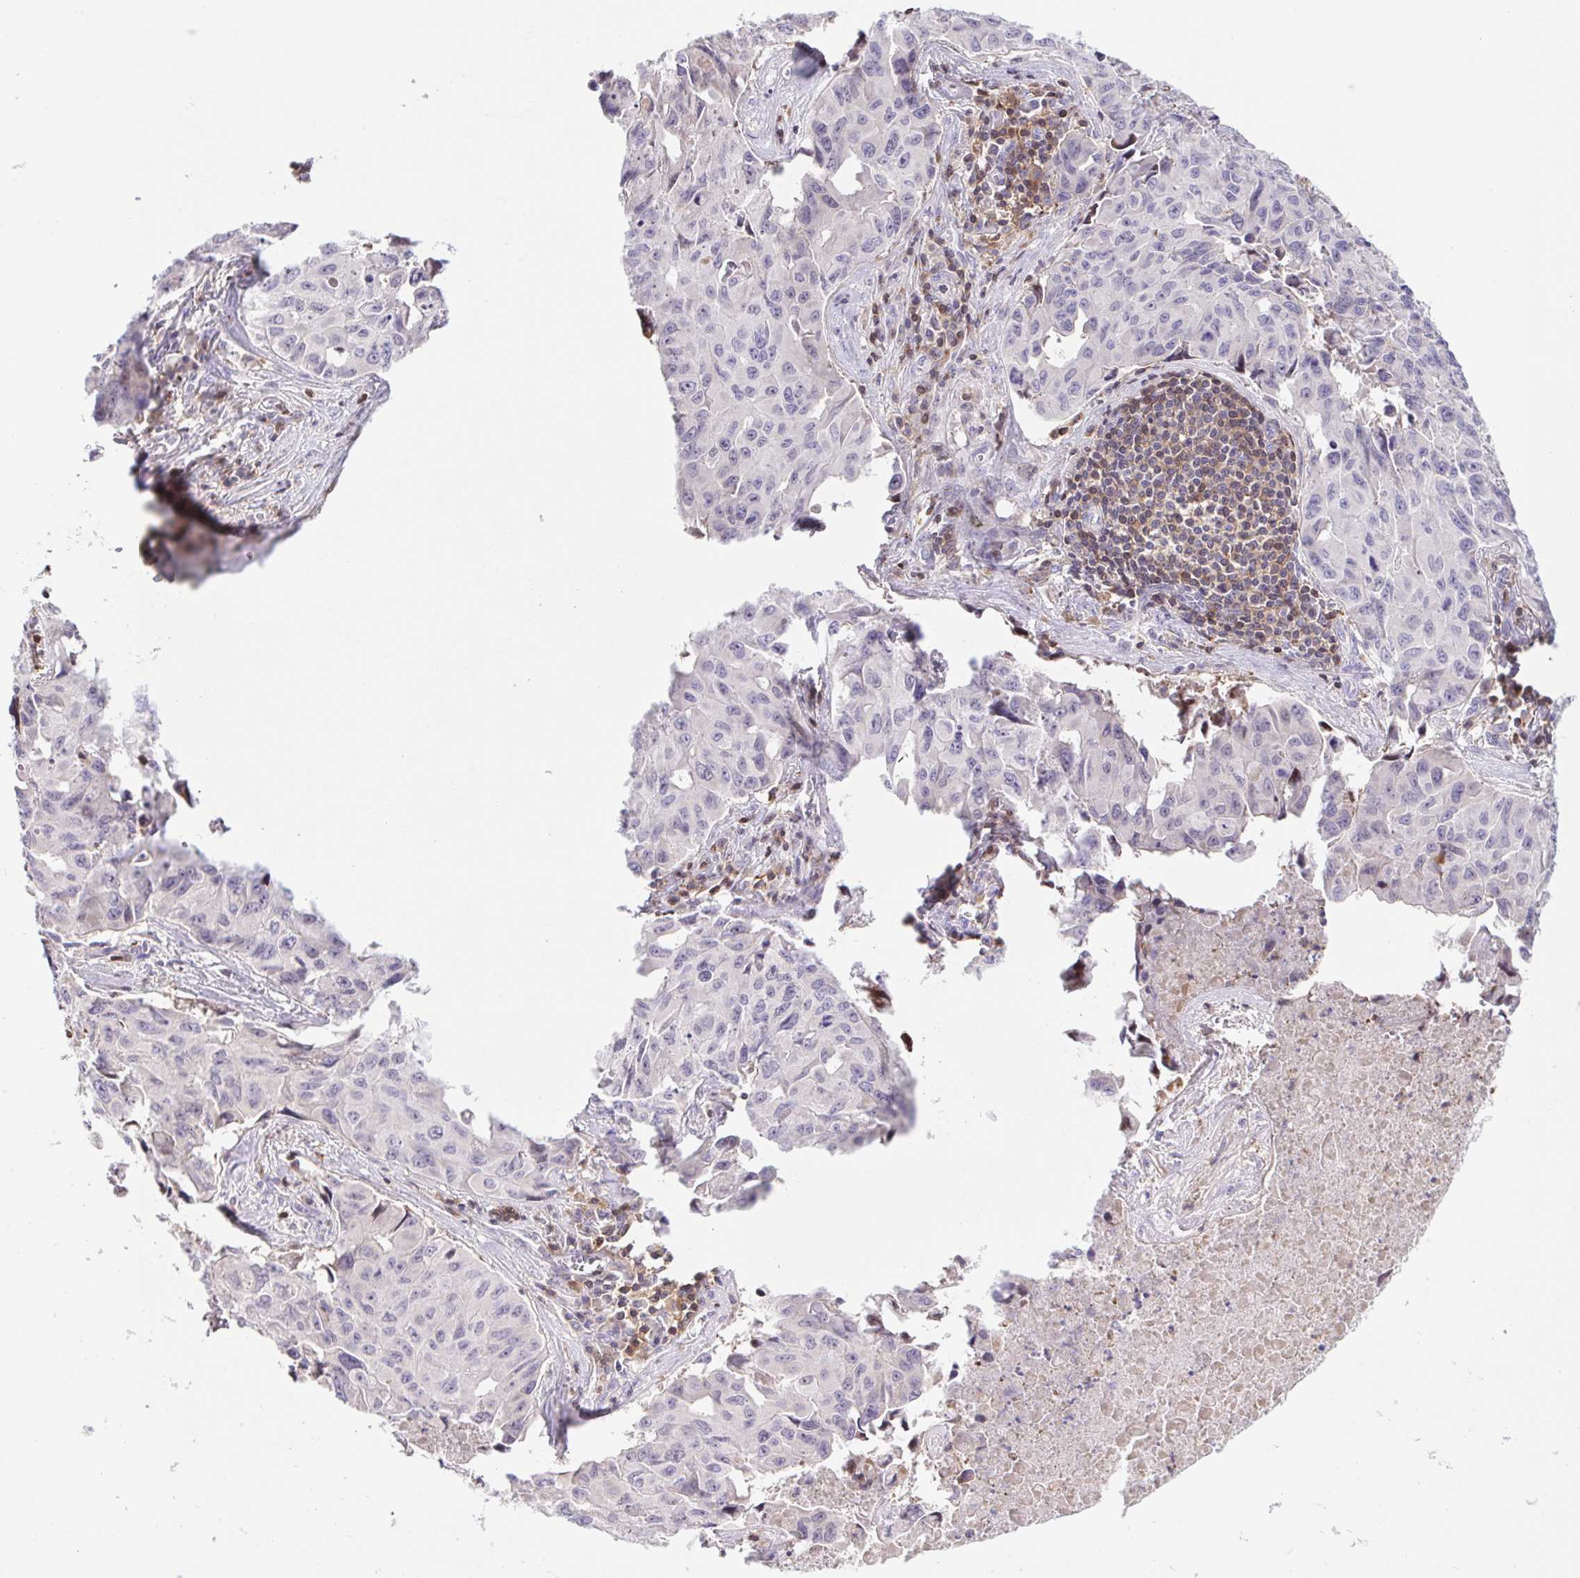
{"staining": {"intensity": "negative", "quantity": "none", "location": "none"}, "tissue": "lung cancer", "cell_type": "Tumor cells", "image_type": "cancer", "snomed": [{"axis": "morphology", "description": "Adenocarcinoma, NOS"}, {"axis": "topography", "description": "Lymph node"}, {"axis": "topography", "description": "Lung"}], "caption": "This is a histopathology image of immunohistochemistry staining of lung cancer (adenocarcinoma), which shows no positivity in tumor cells.", "gene": "TPRG1", "patient": {"sex": "male", "age": 64}}